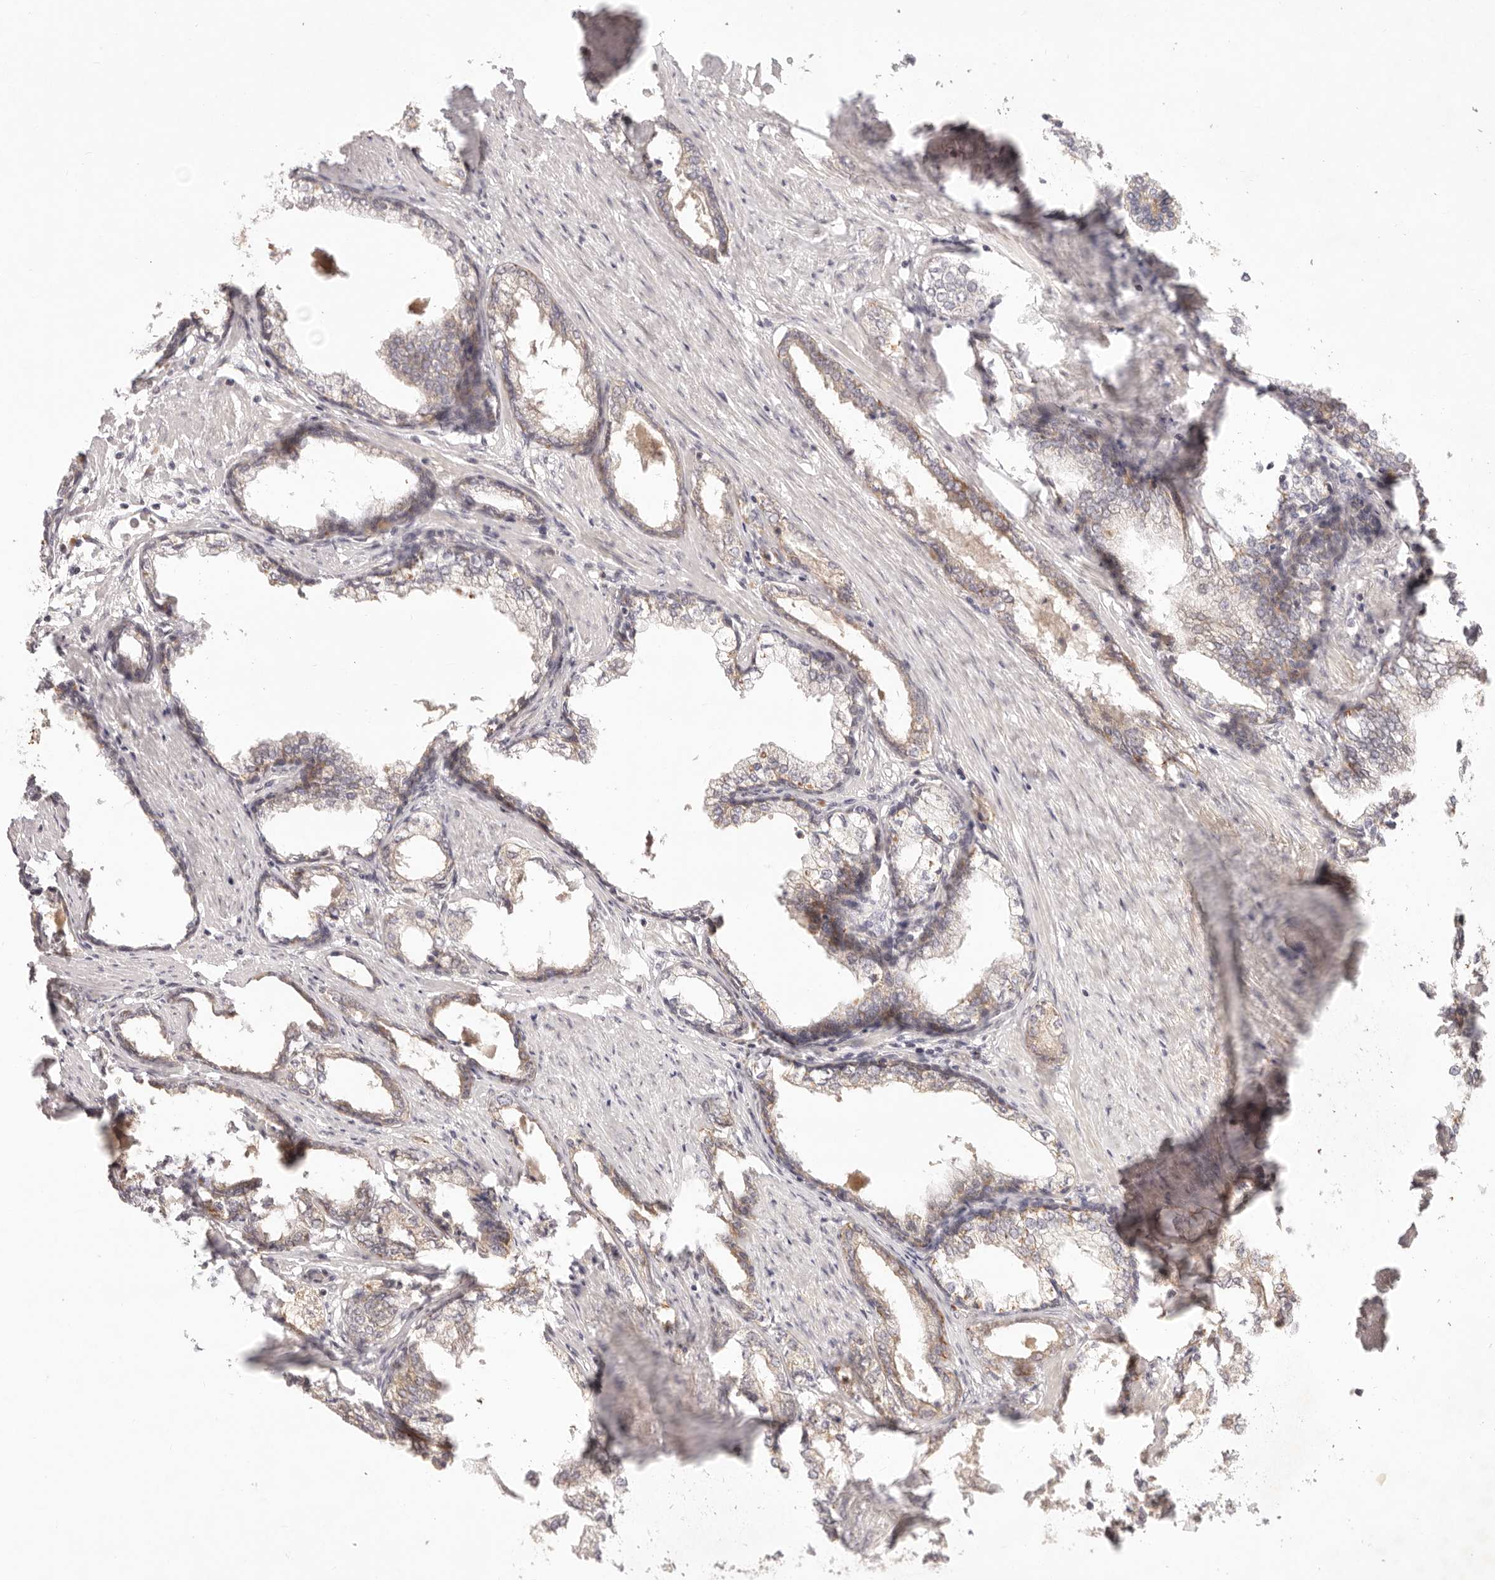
{"staining": {"intensity": "moderate", "quantity": "<25%", "location": "cytoplasmic/membranous"}, "tissue": "prostate cancer", "cell_type": "Tumor cells", "image_type": "cancer", "snomed": [{"axis": "morphology", "description": "Adenocarcinoma, High grade"}, {"axis": "topography", "description": "Prostate"}], "caption": "Protein staining of prostate cancer tissue demonstrates moderate cytoplasmic/membranous expression in approximately <25% of tumor cells. (brown staining indicates protein expression, while blue staining denotes nuclei).", "gene": "PPP1R3B", "patient": {"sex": "male", "age": 58}}